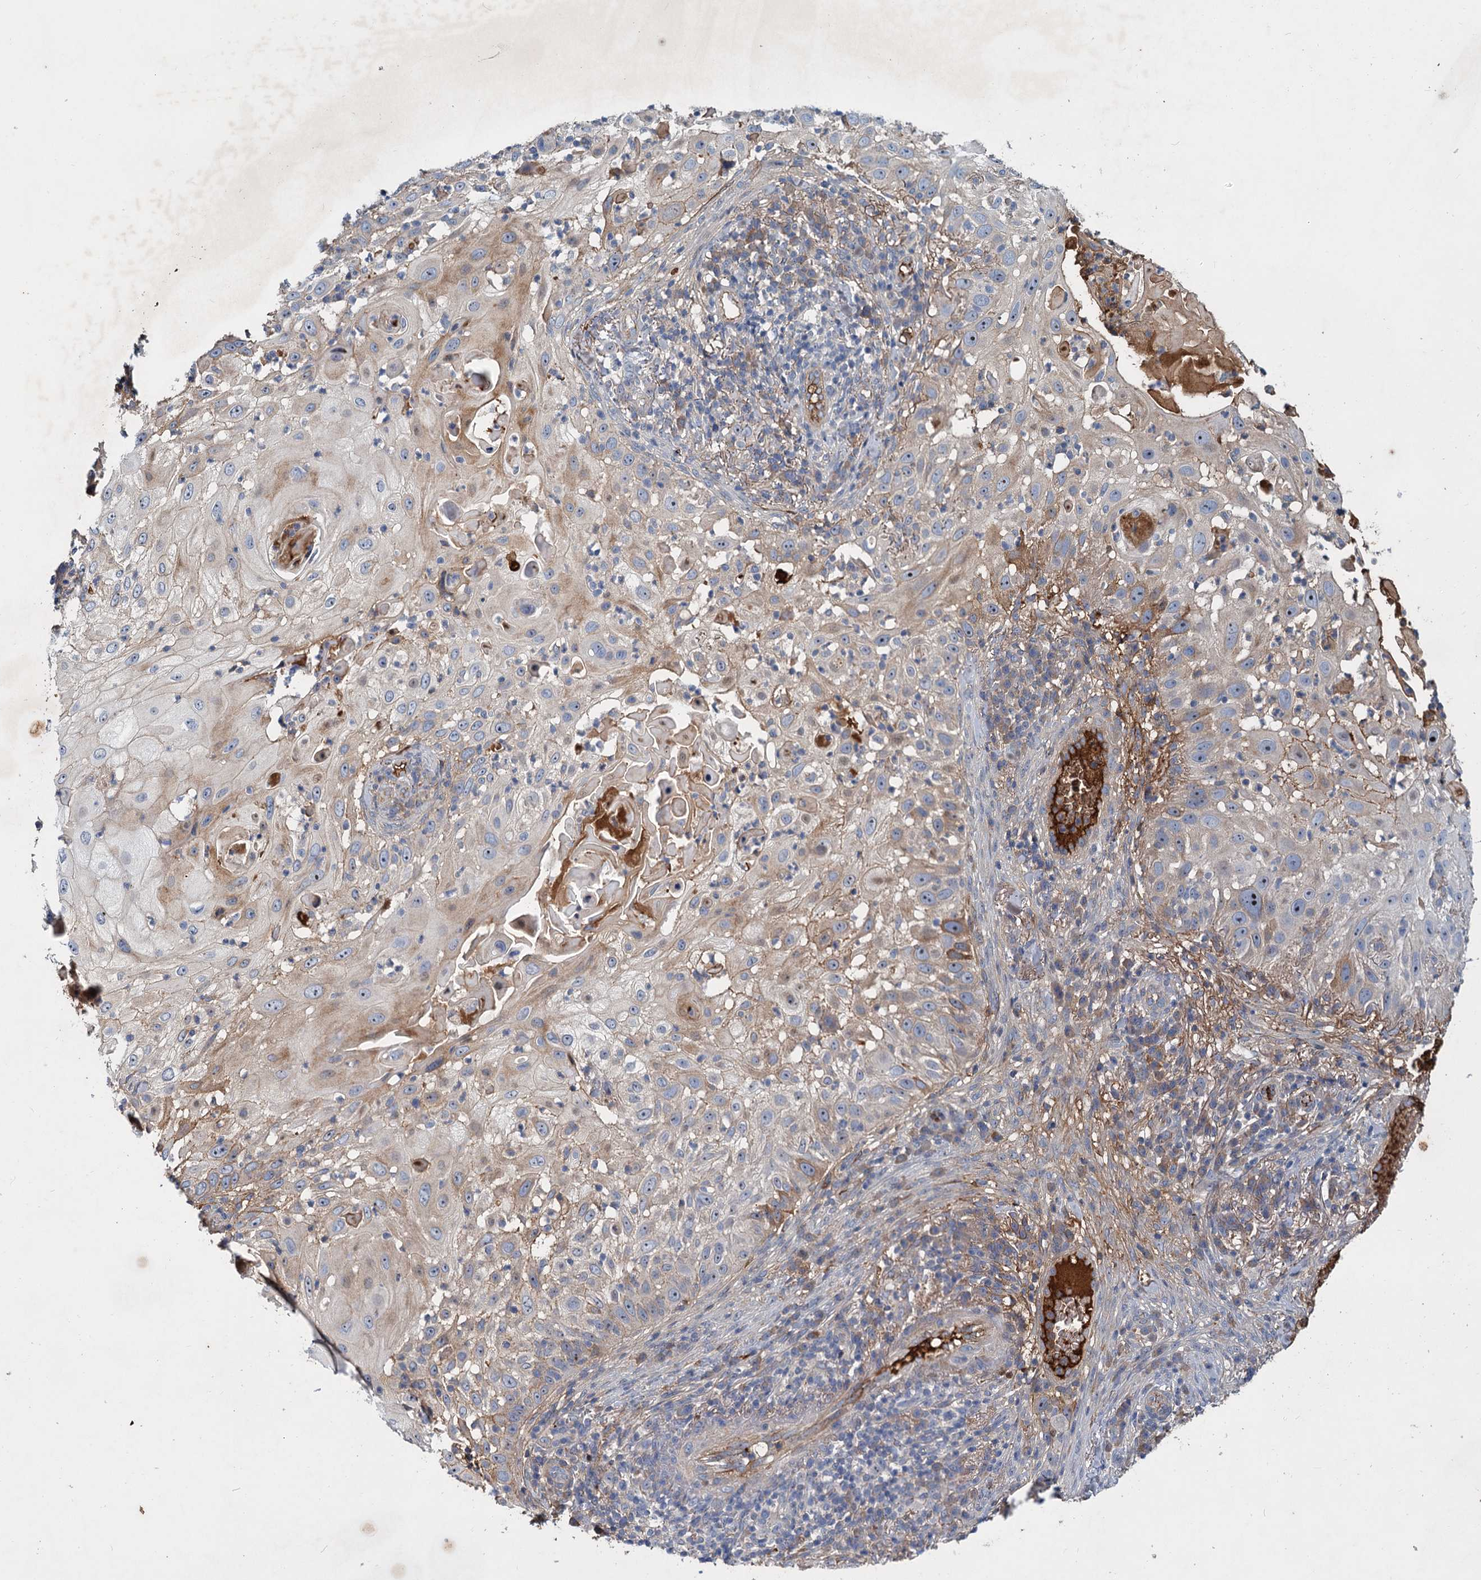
{"staining": {"intensity": "moderate", "quantity": "<25%", "location": "cytoplasmic/membranous"}, "tissue": "skin cancer", "cell_type": "Tumor cells", "image_type": "cancer", "snomed": [{"axis": "morphology", "description": "Squamous cell carcinoma, NOS"}, {"axis": "topography", "description": "Skin"}], "caption": "An immunohistochemistry (IHC) photomicrograph of neoplastic tissue is shown. Protein staining in brown labels moderate cytoplasmic/membranous positivity in squamous cell carcinoma (skin) within tumor cells.", "gene": "CHRD", "patient": {"sex": "female", "age": 44}}